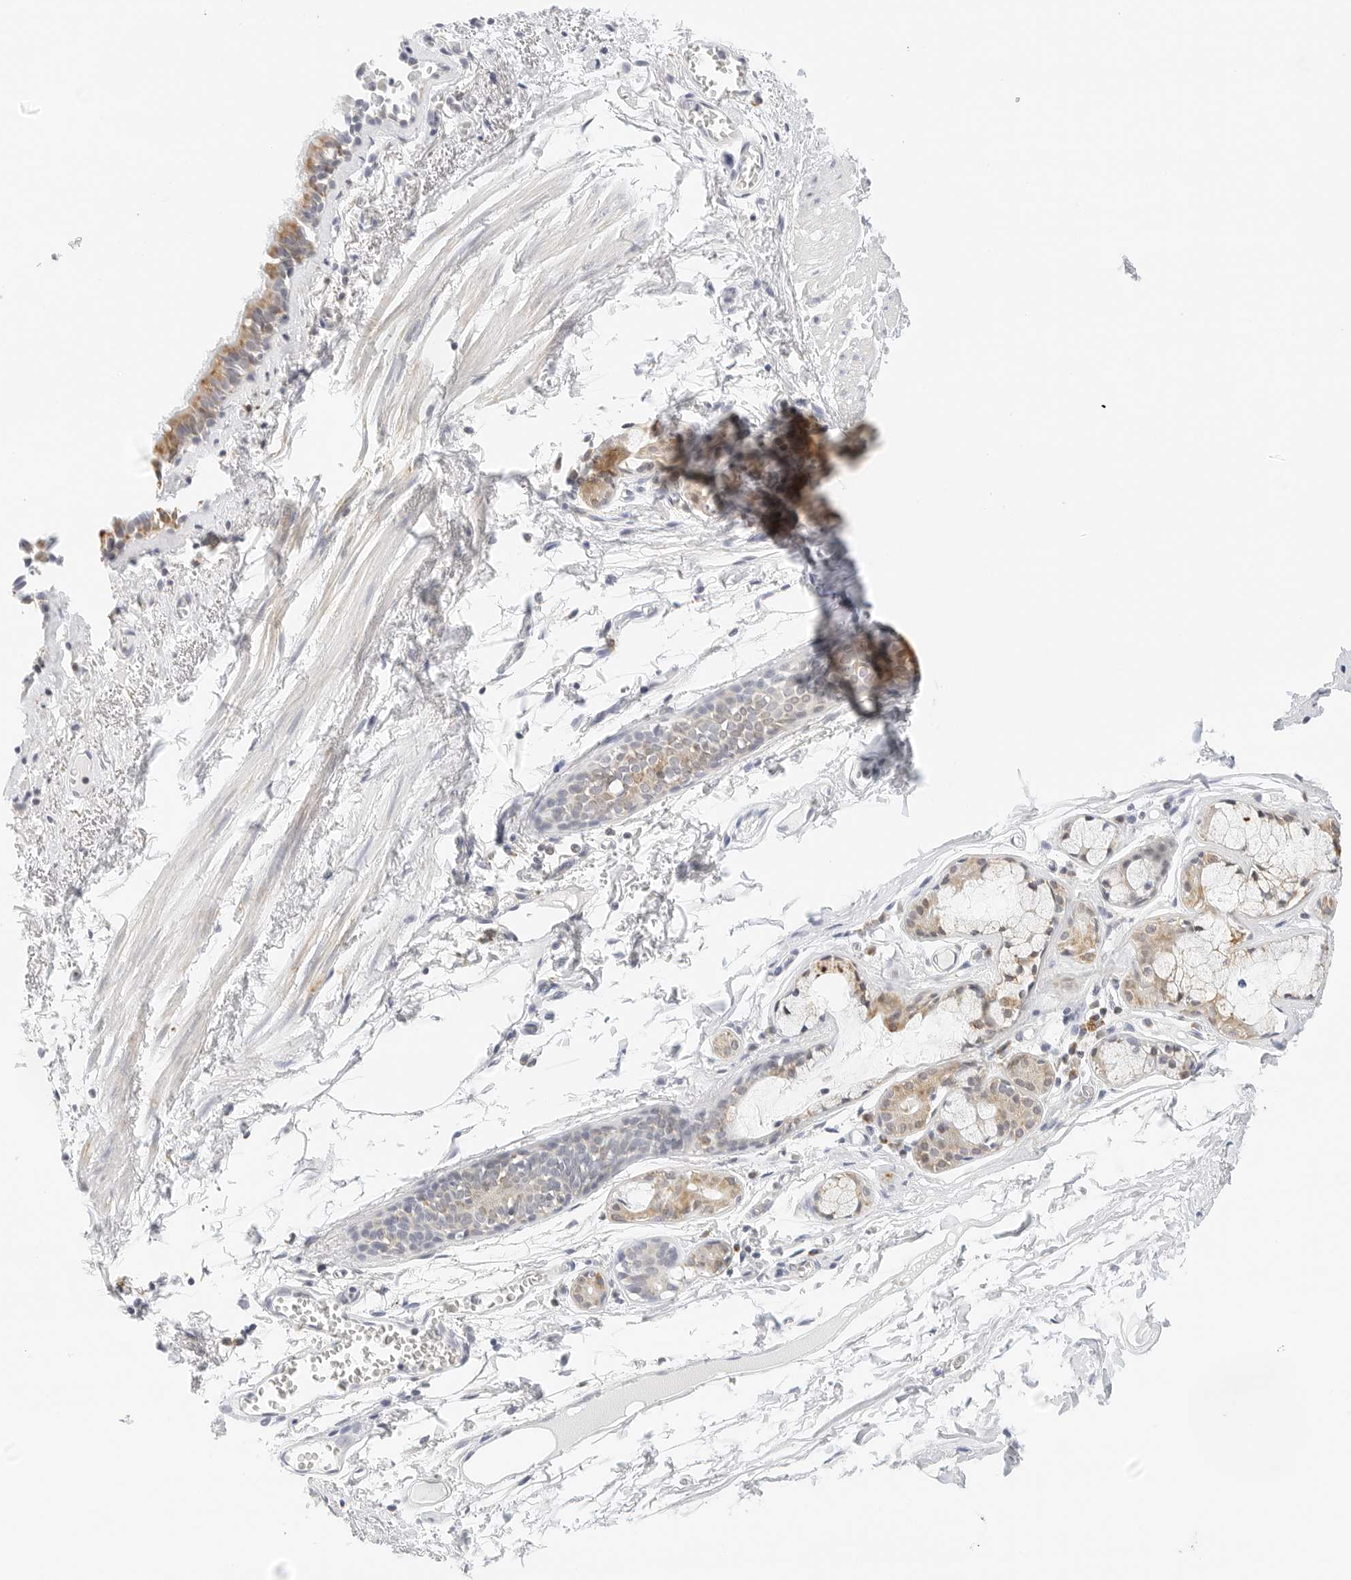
{"staining": {"intensity": "moderate", "quantity": ">75%", "location": "cytoplasmic/membranous"}, "tissue": "bronchus", "cell_type": "Respiratory epithelial cells", "image_type": "normal", "snomed": [{"axis": "morphology", "description": "Normal tissue, NOS"}, {"axis": "topography", "description": "Bronchus"}, {"axis": "topography", "description": "Lung"}], "caption": "IHC histopathology image of normal bronchus: bronchus stained using IHC shows medium levels of moderate protein expression localized specifically in the cytoplasmic/membranous of respiratory epithelial cells, appearing as a cytoplasmic/membranous brown color.", "gene": "ATL1", "patient": {"sex": "male", "age": 56}}